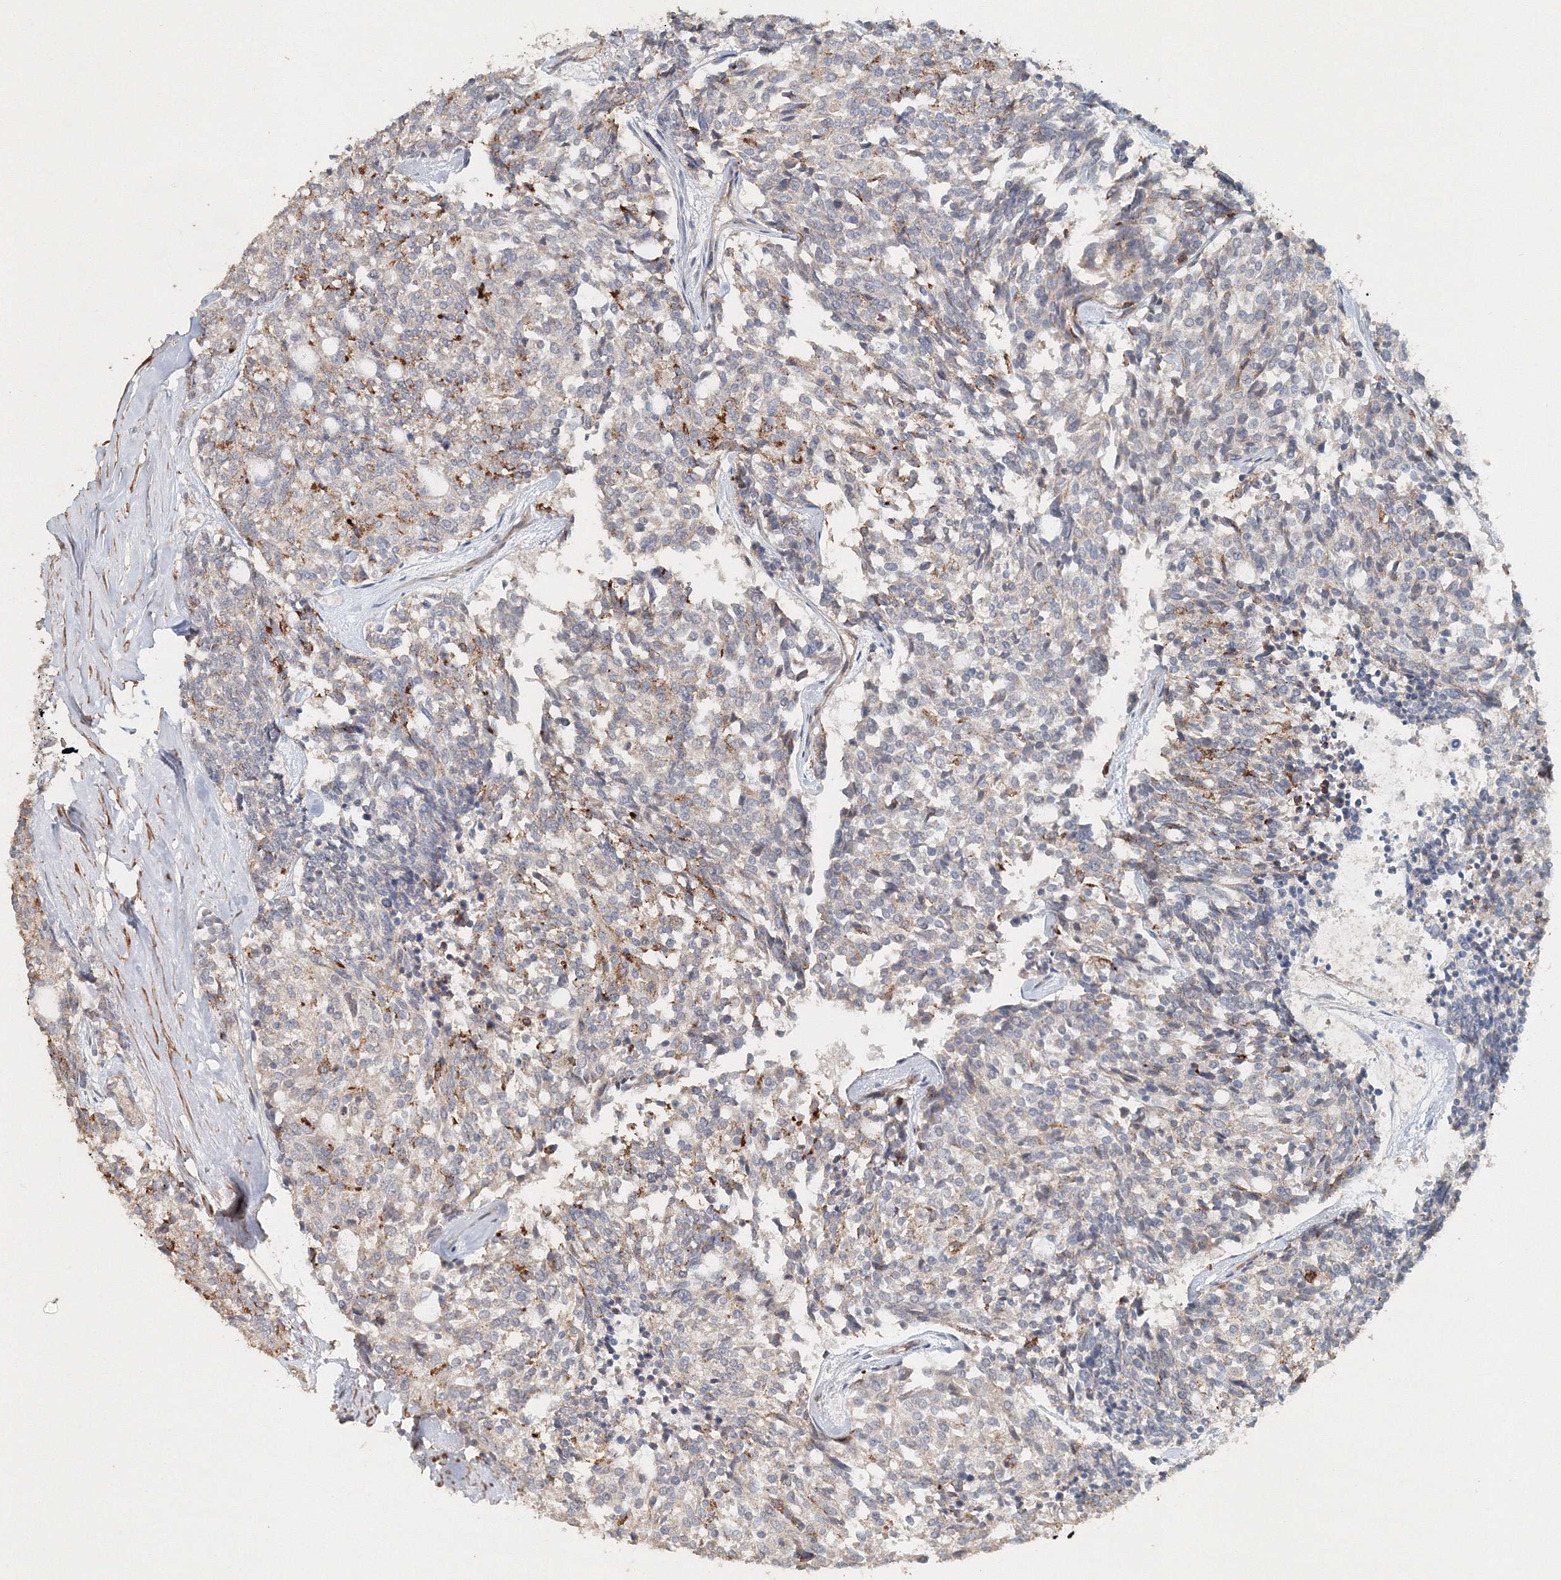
{"staining": {"intensity": "negative", "quantity": "none", "location": "none"}, "tissue": "carcinoid", "cell_type": "Tumor cells", "image_type": "cancer", "snomed": [{"axis": "morphology", "description": "Carcinoid, malignant, NOS"}, {"axis": "topography", "description": "Pancreas"}], "caption": "DAB immunohistochemical staining of human carcinoid exhibits no significant expression in tumor cells.", "gene": "NALF2", "patient": {"sex": "female", "age": 54}}